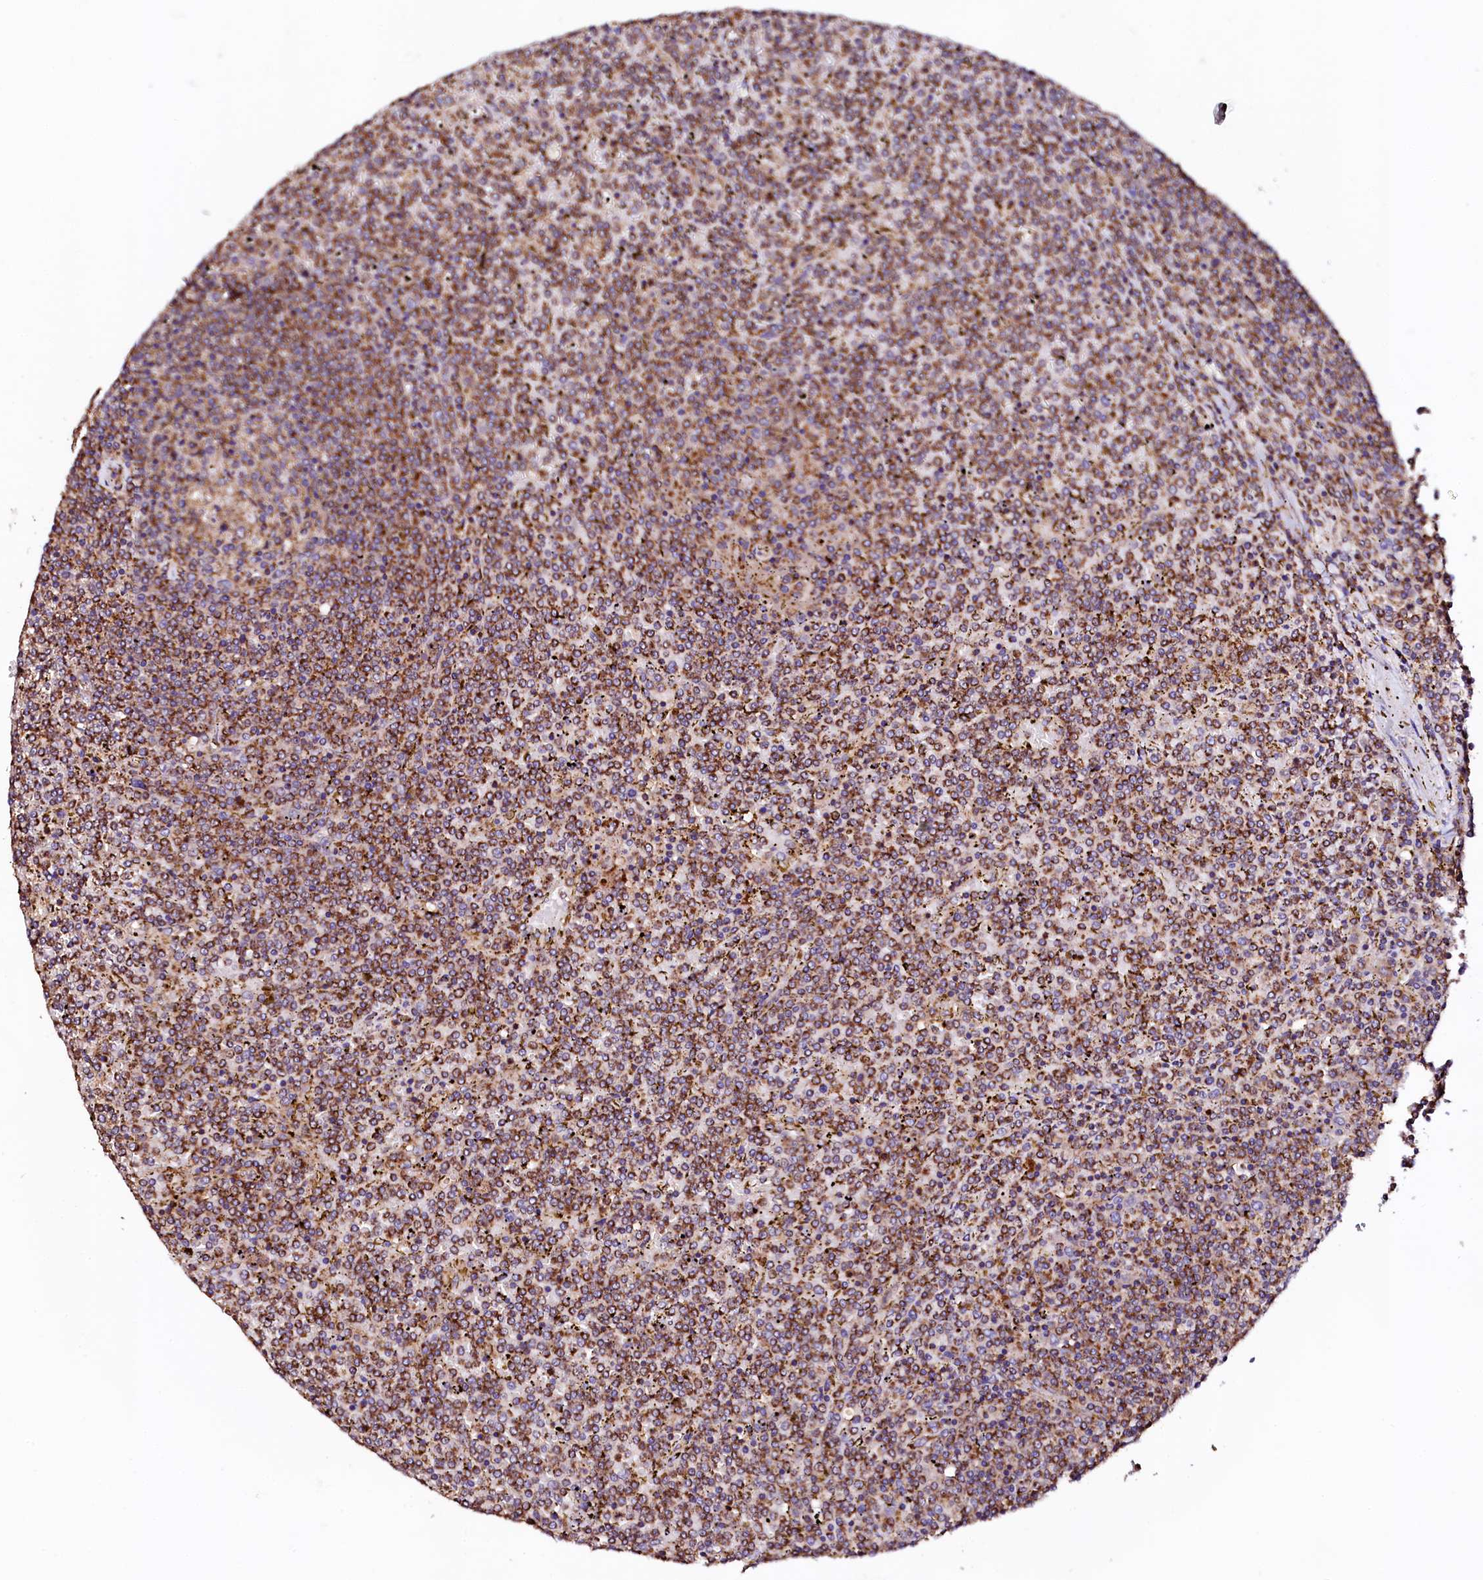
{"staining": {"intensity": "moderate", "quantity": ">75%", "location": "cytoplasmic/membranous"}, "tissue": "lymphoma", "cell_type": "Tumor cells", "image_type": "cancer", "snomed": [{"axis": "morphology", "description": "Malignant lymphoma, non-Hodgkin's type, Low grade"}, {"axis": "topography", "description": "Spleen"}], "caption": "Malignant lymphoma, non-Hodgkin's type (low-grade) stained with a brown dye exhibits moderate cytoplasmic/membranous positive staining in about >75% of tumor cells.", "gene": "ST3GAL1", "patient": {"sex": "female", "age": 19}}